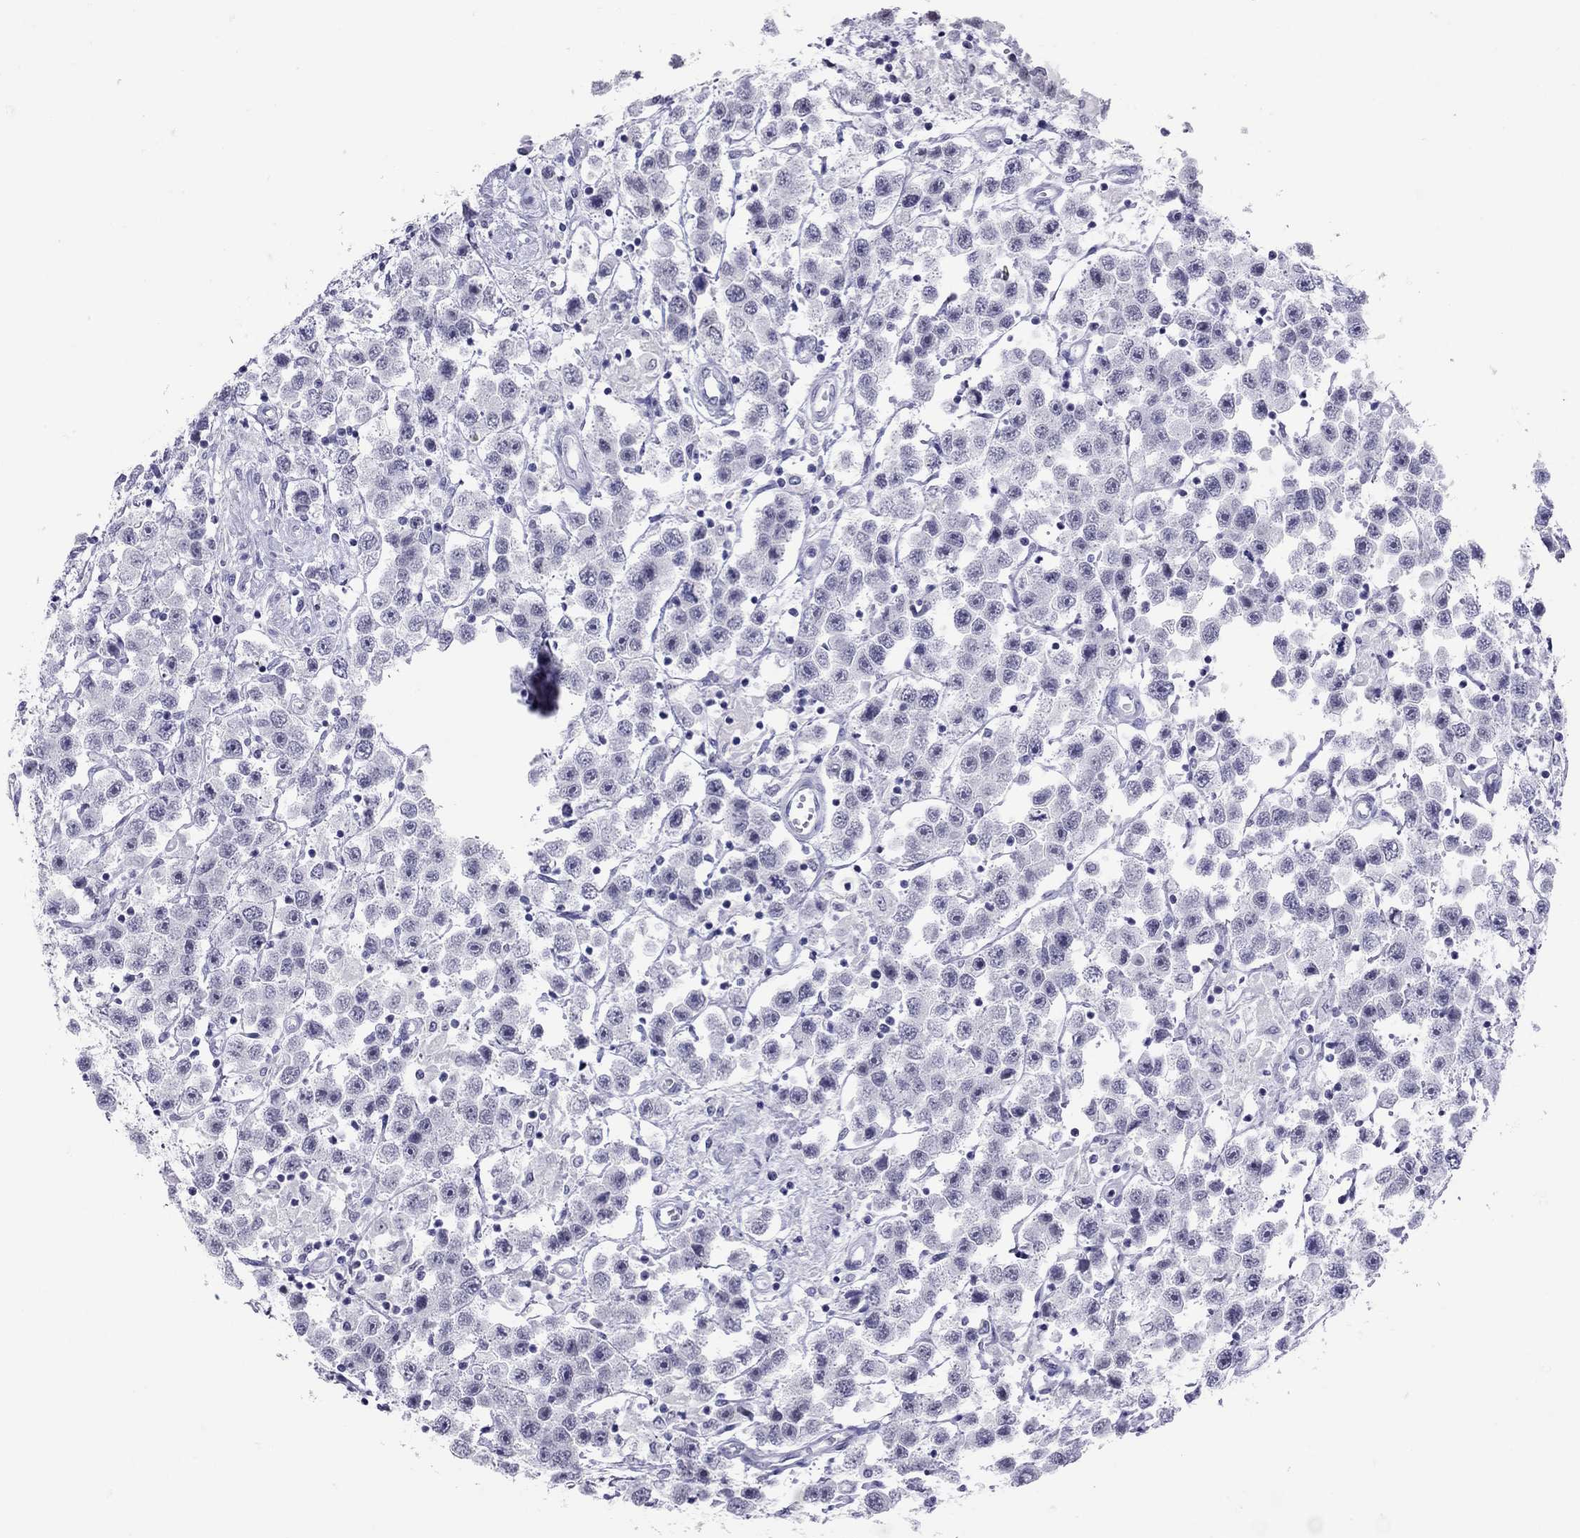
{"staining": {"intensity": "negative", "quantity": "none", "location": "none"}, "tissue": "testis cancer", "cell_type": "Tumor cells", "image_type": "cancer", "snomed": [{"axis": "morphology", "description": "Seminoma, NOS"}, {"axis": "topography", "description": "Testis"}], "caption": "Testis cancer was stained to show a protein in brown. There is no significant staining in tumor cells. Brightfield microscopy of immunohistochemistry (IHC) stained with DAB (3,3'-diaminobenzidine) (brown) and hematoxylin (blue), captured at high magnification.", "gene": "LYAR", "patient": {"sex": "male", "age": 45}}